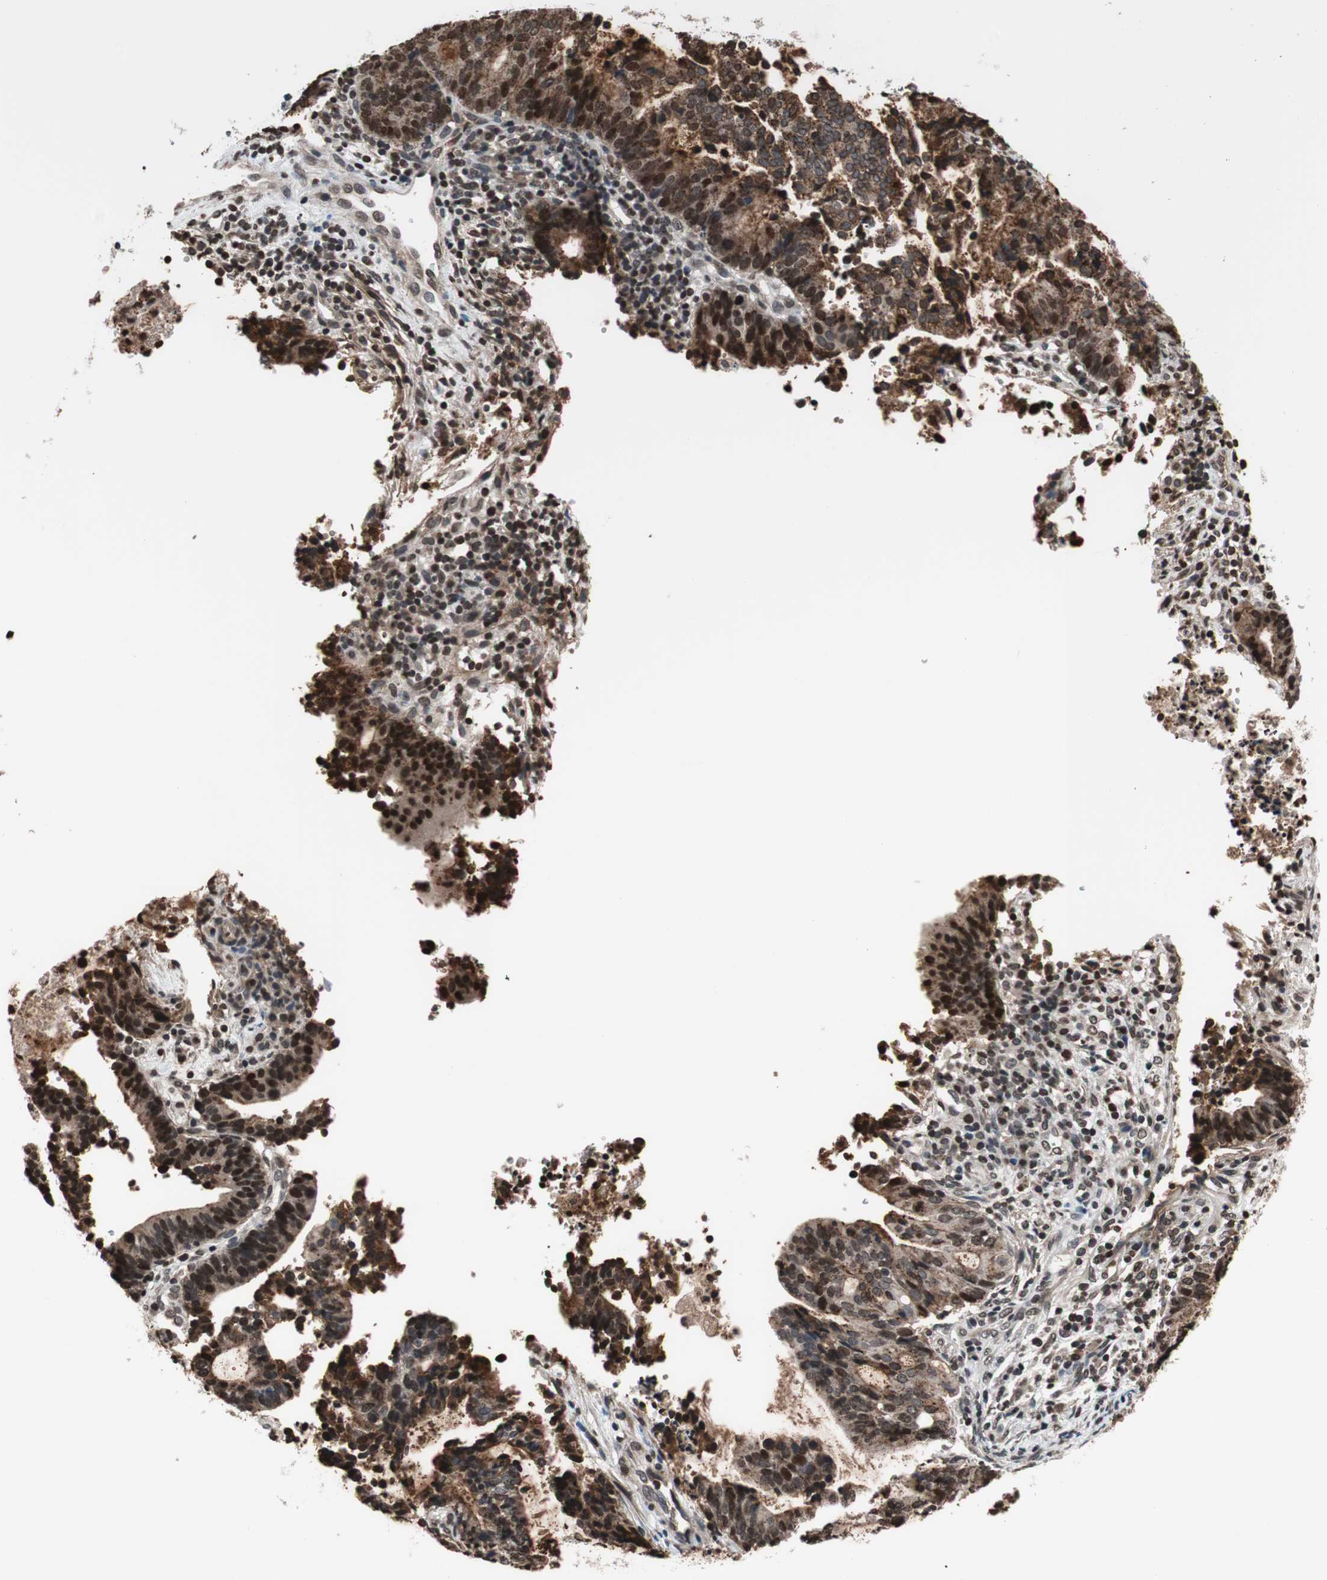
{"staining": {"intensity": "strong", "quantity": "<25%", "location": "cytoplasmic/membranous,nuclear"}, "tissue": "endometrial cancer", "cell_type": "Tumor cells", "image_type": "cancer", "snomed": [{"axis": "morphology", "description": "Adenocarcinoma, NOS"}, {"axis": "topography", "description": "Uterus"}], "caption": "An image of human adenocarcinoma (endometrial) stained for a protein reveals strong cytoplasmic/membranous and nuclear brown staining in tumor cells.", "gene": "RFC1", "patient": {"sex": "female", "age": 83}}